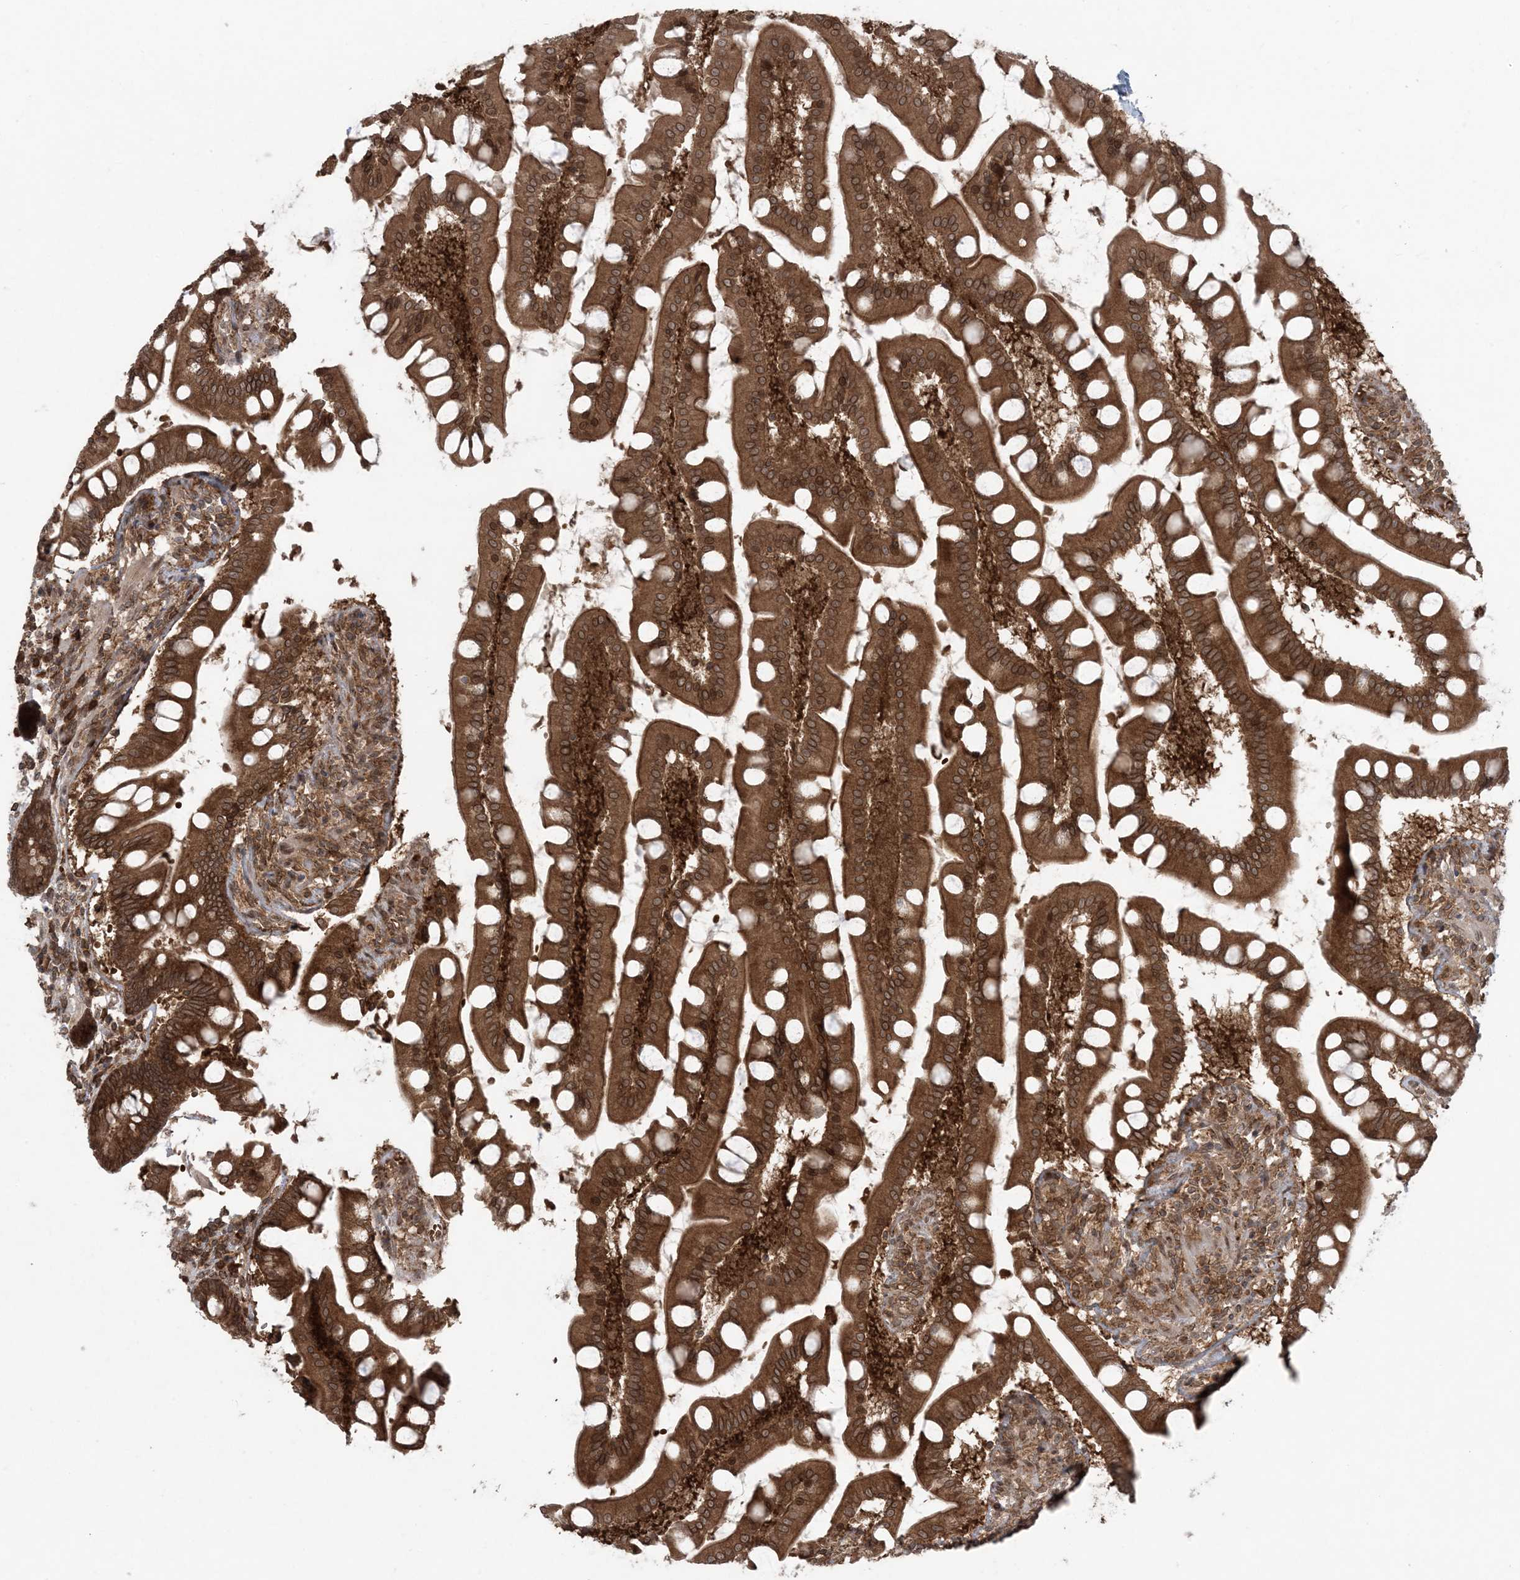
{"staining": {"intensity": "strong", "quantity": ">75%", "location": "cytoplasmic/membranous"}, "tissue": "small intestine", "cell_type": "Glandular cells", "image_type": "normal", "snomed": [{"axis": "morphology", "description": "Normal tissue, NOS"}, {"axis": "topography", "description": "Small intestine"}], "caption": "Small intestine stained with DAB (3,3'-diaminobenzidine) immunohistochemistry exhibits high levels of strong cytoplasmic/membranous expression in approximately >75% of glandular cells.", "gene": "DDX19B", "patient": {"sex": "male", "age": 41}}